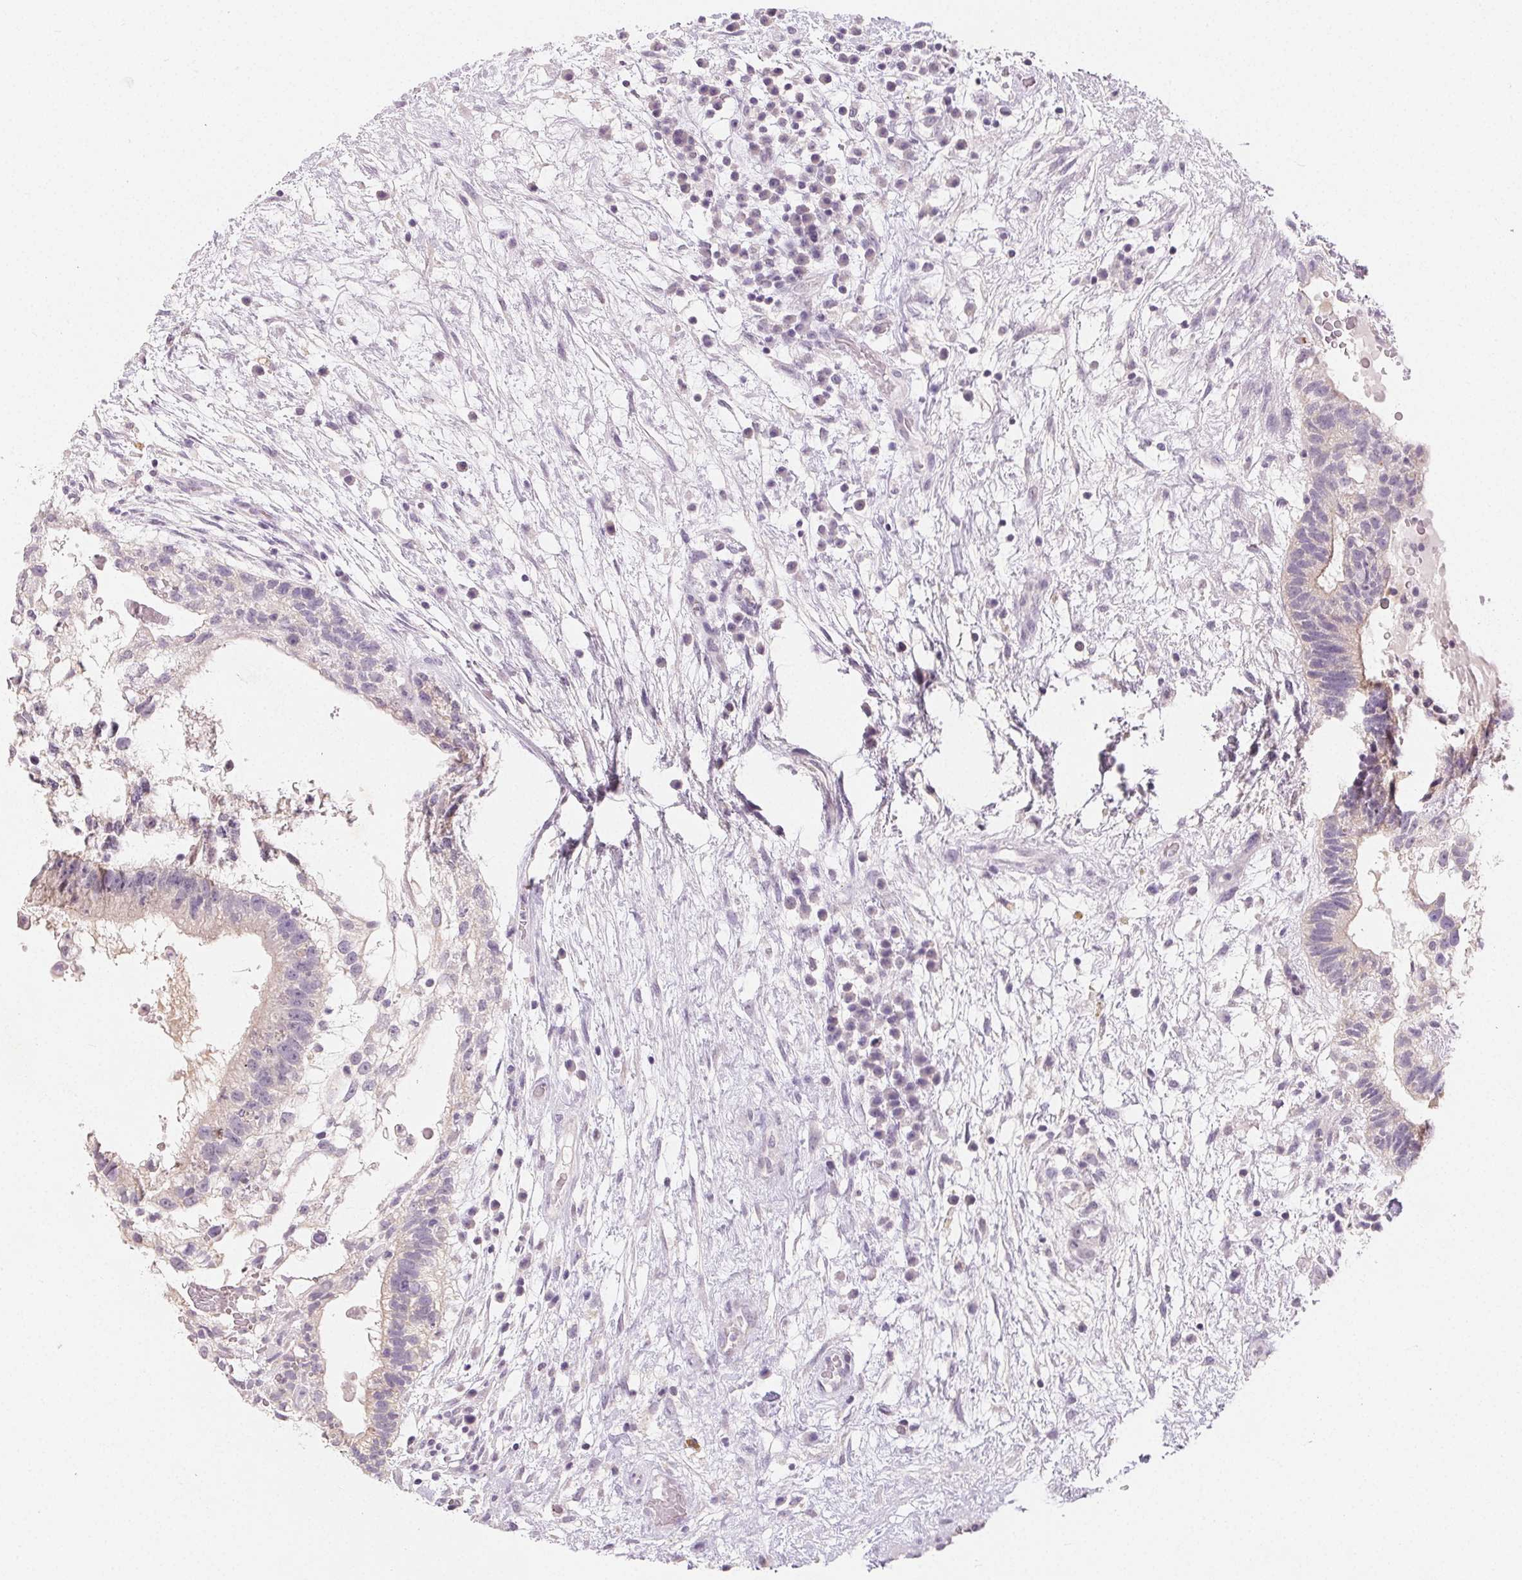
{"staining": {"intensity": "negative", "quantity": "none", "location": "none"}, "tissue": "testis cancer", "cell_type": "Tumor cells", "image_type": "cancer", "snomed": [{"axis": "morphology", "description": "Normal tissue, NOS"}, {"axis": "morphology", "description": "Carcinoma, Embryonal, NOS"}, {"axis": "topography", "description": "Testis"}], "caption": "The photomicrograph exhibits no staining of tumor cells in embryonal carcinoma (testis).", "gene": "SFTPD", "patient": {"sex": "male", "age": 32}}